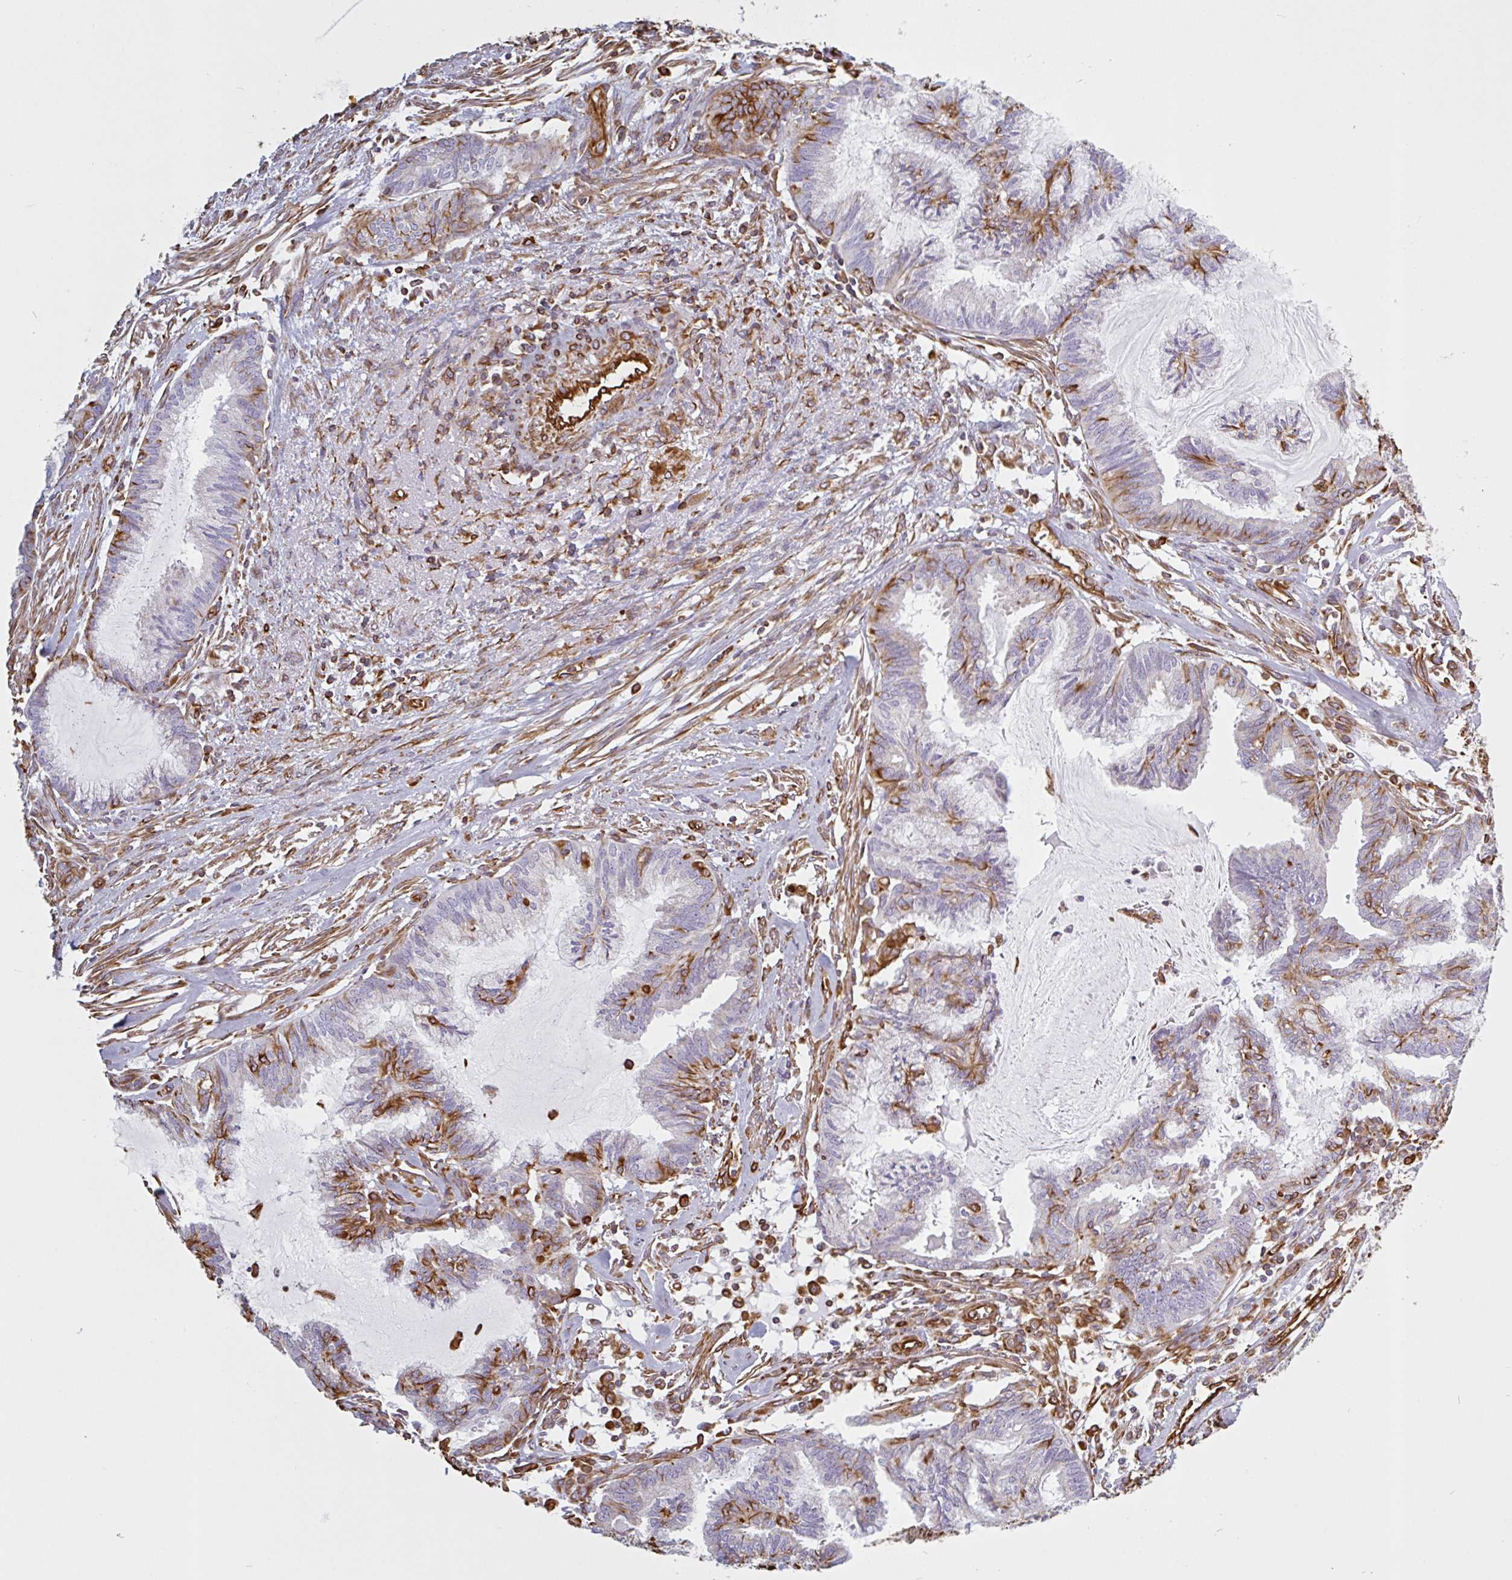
{"staining": {"intensity": "moderate", "quantity": "25%-75%", "location": "cytoplasmic/membranous"}, "tissue": "endometrial cancer", "cell_type": "Tumor cells", "image_type": "cancer", "snomed": [{"axis": "morphology", "description": "Adenocarcinoma, NOS"}, {"axis": "topography", "description": "Endometrium"}], "caption": "Human endometrial cancer stained with a protein marker displays moderate staining in tumor cells.", "gene": "PPFIA1", "patient": {"sex": "female", "age": 86}}